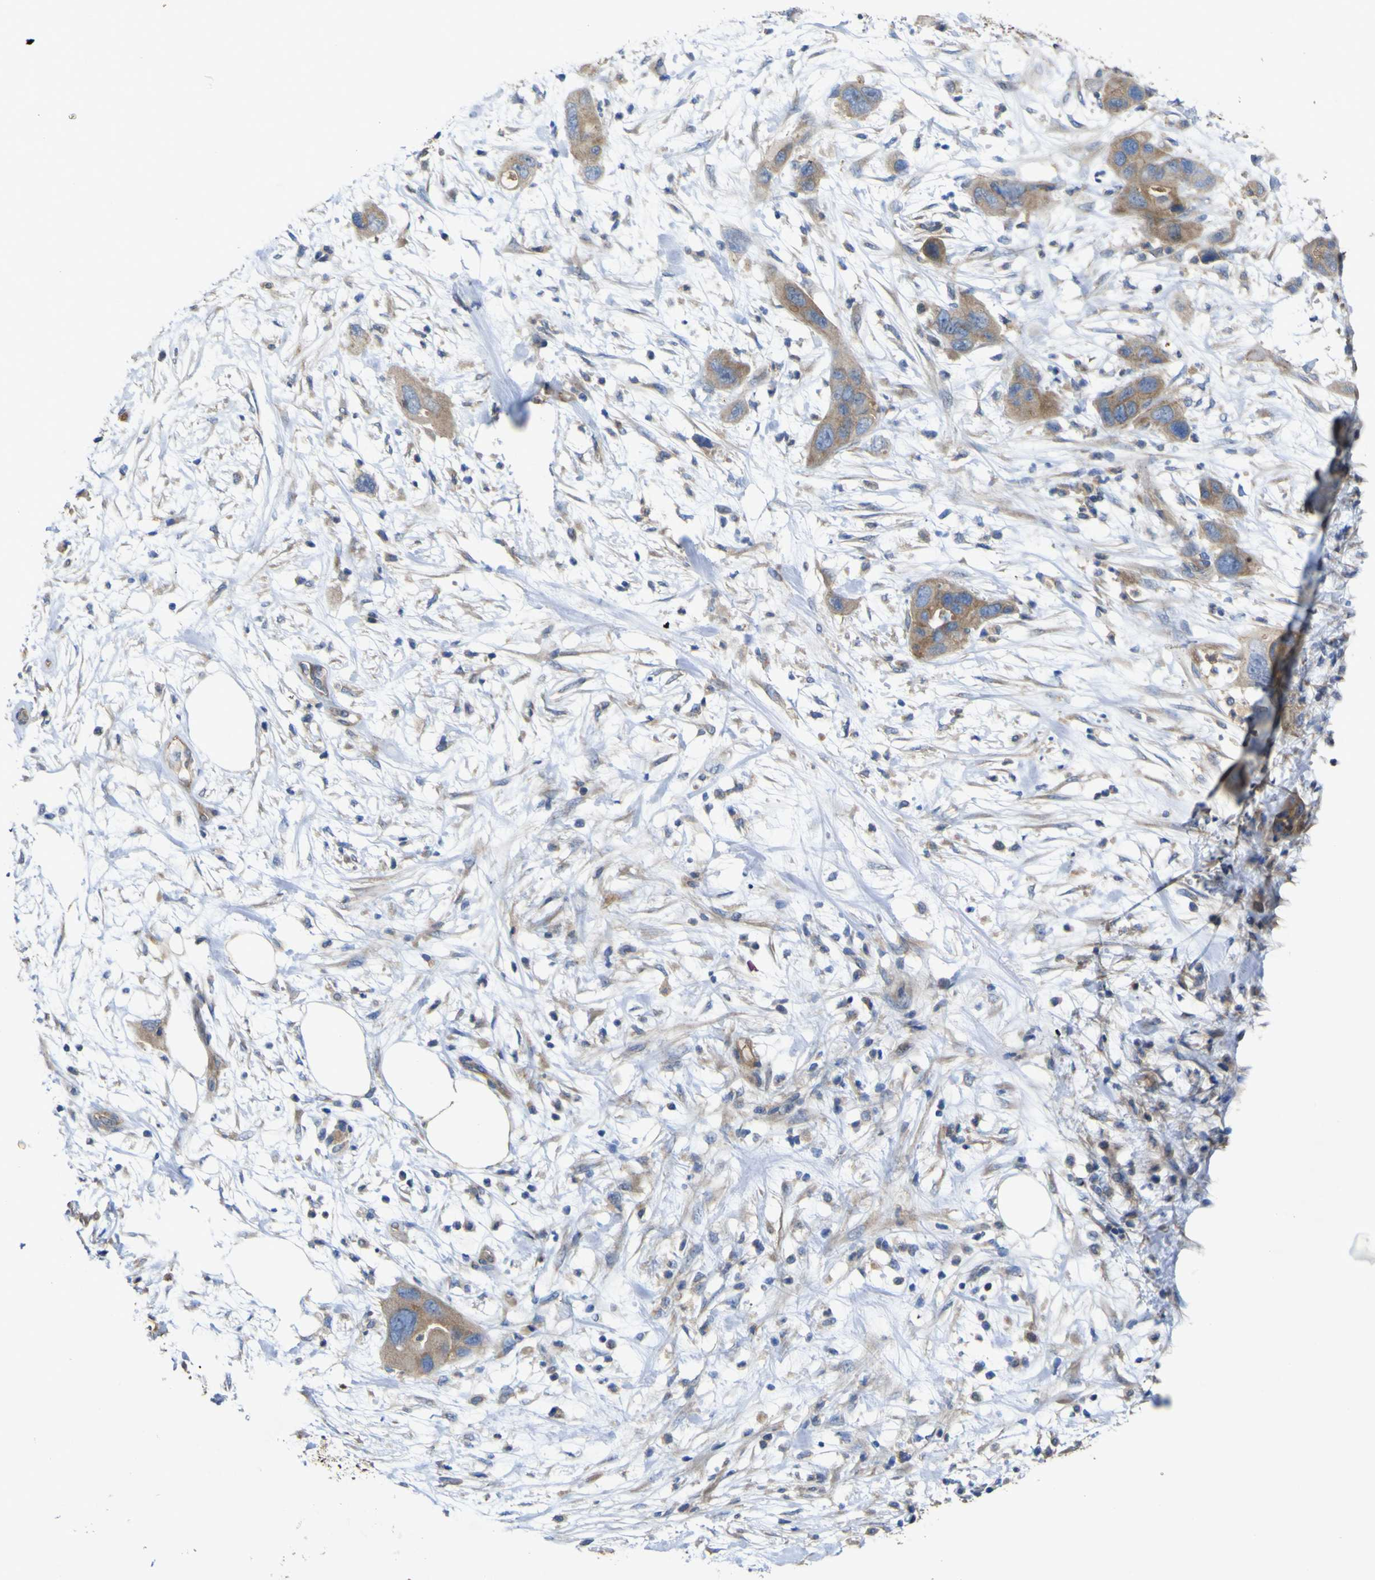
{"staining": {"intensity": "moderate", "quantity": ">75%", "location": "cytoplasmic/membranous"}, "tissue": "pancreatic cancer", "cell_type": "Tumor cells", "image_type": "cancer", "snomed": [{"axis": "morphology", "description": "Adenocarcinoma, NOS"}, {"axis": "topography", "description": "Pancreas"}], "caption": "Pancreatic cancer stained for a protein exhibits moderate cytoplasmic/membranous positivity in tumor cells.", "gene": "TNFSF15", "patient": {"sex": "female", "age": 71}}